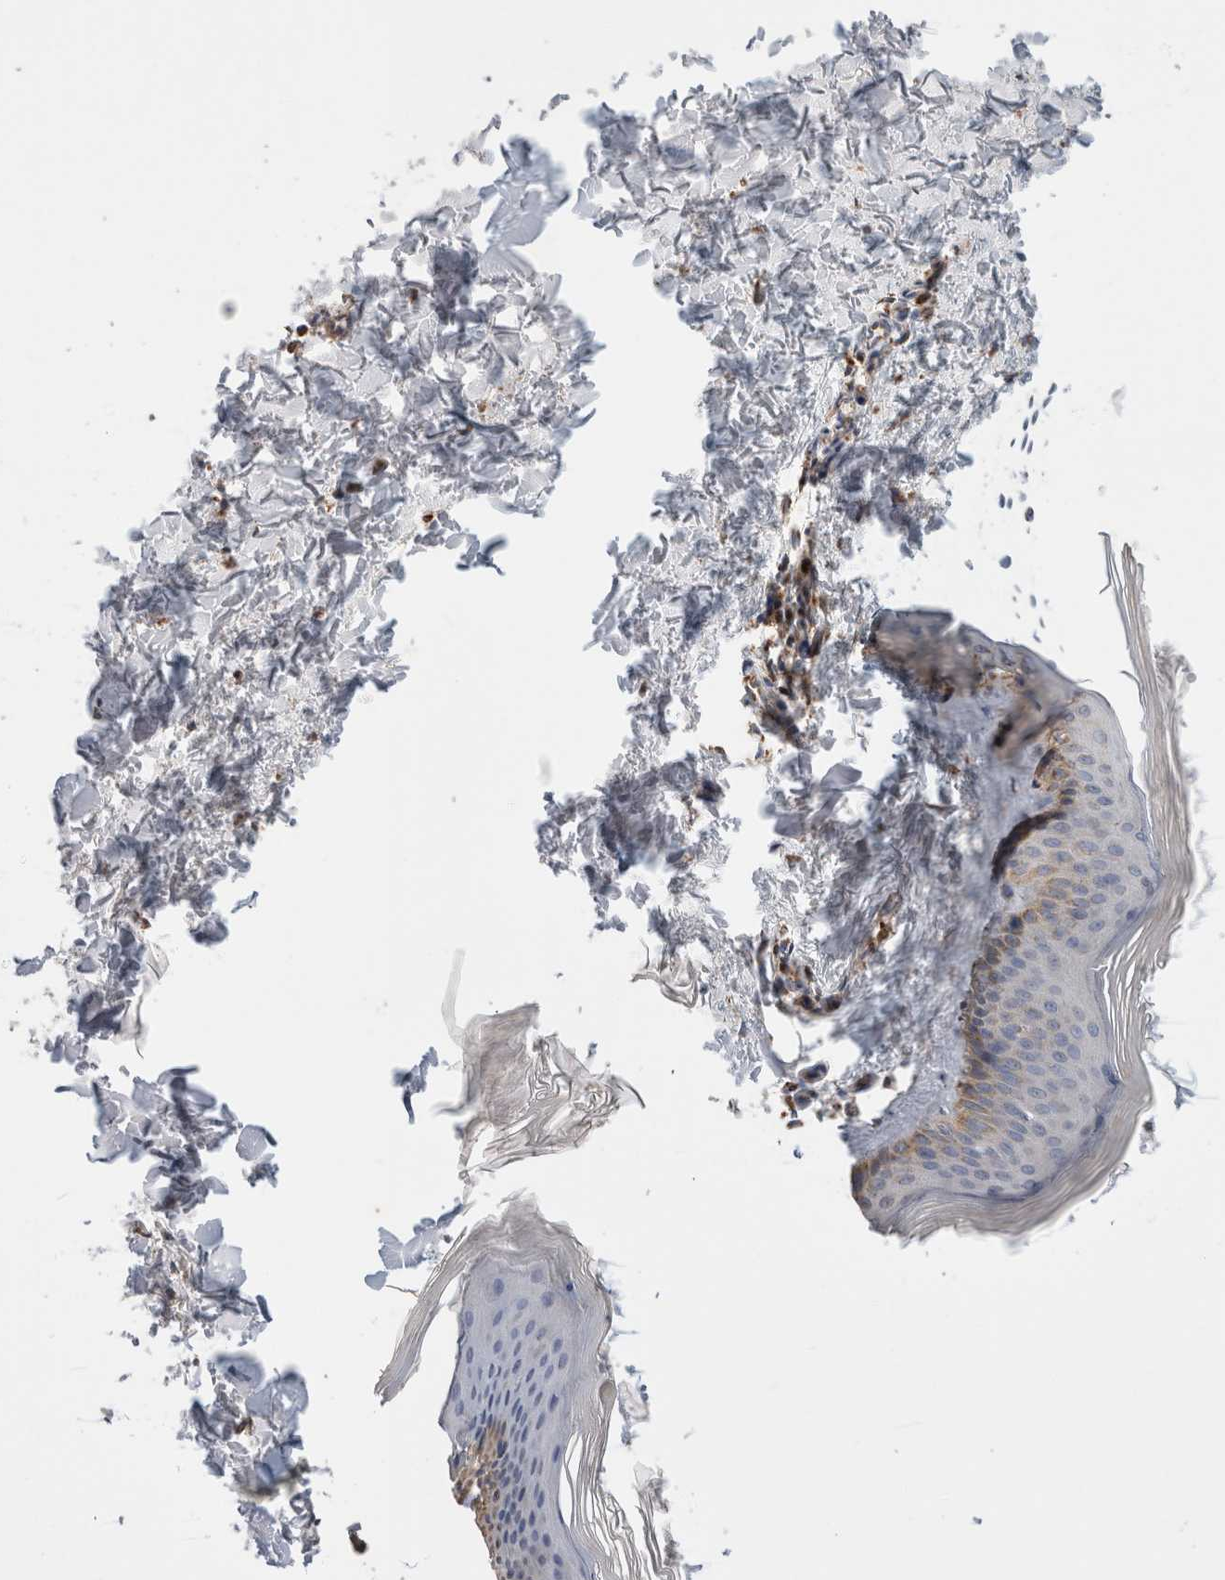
{"staining": {"intensity": "negative", "quantity": "none", "location": "none"}, "tissue": "skin", "cell_type": "Fibroblasts", "image_type": "normal", "snomed": [{"axis": "morphology", "description": "Normal tissue, NOS"}, {"axis": "topography", "description": "Skin"}], "caption": "Fibroblasts are negative for protein expression in unremarkable human skin. (Stains: DAB (3,3'-diaminobenzidine) immunohistochemistry (IHC) with hematoxylin counter stain, Microscopy: brightfield microscopy at high magnification).", "gene": "IARS2", "patient": {"sex": "female", "age": 27}}